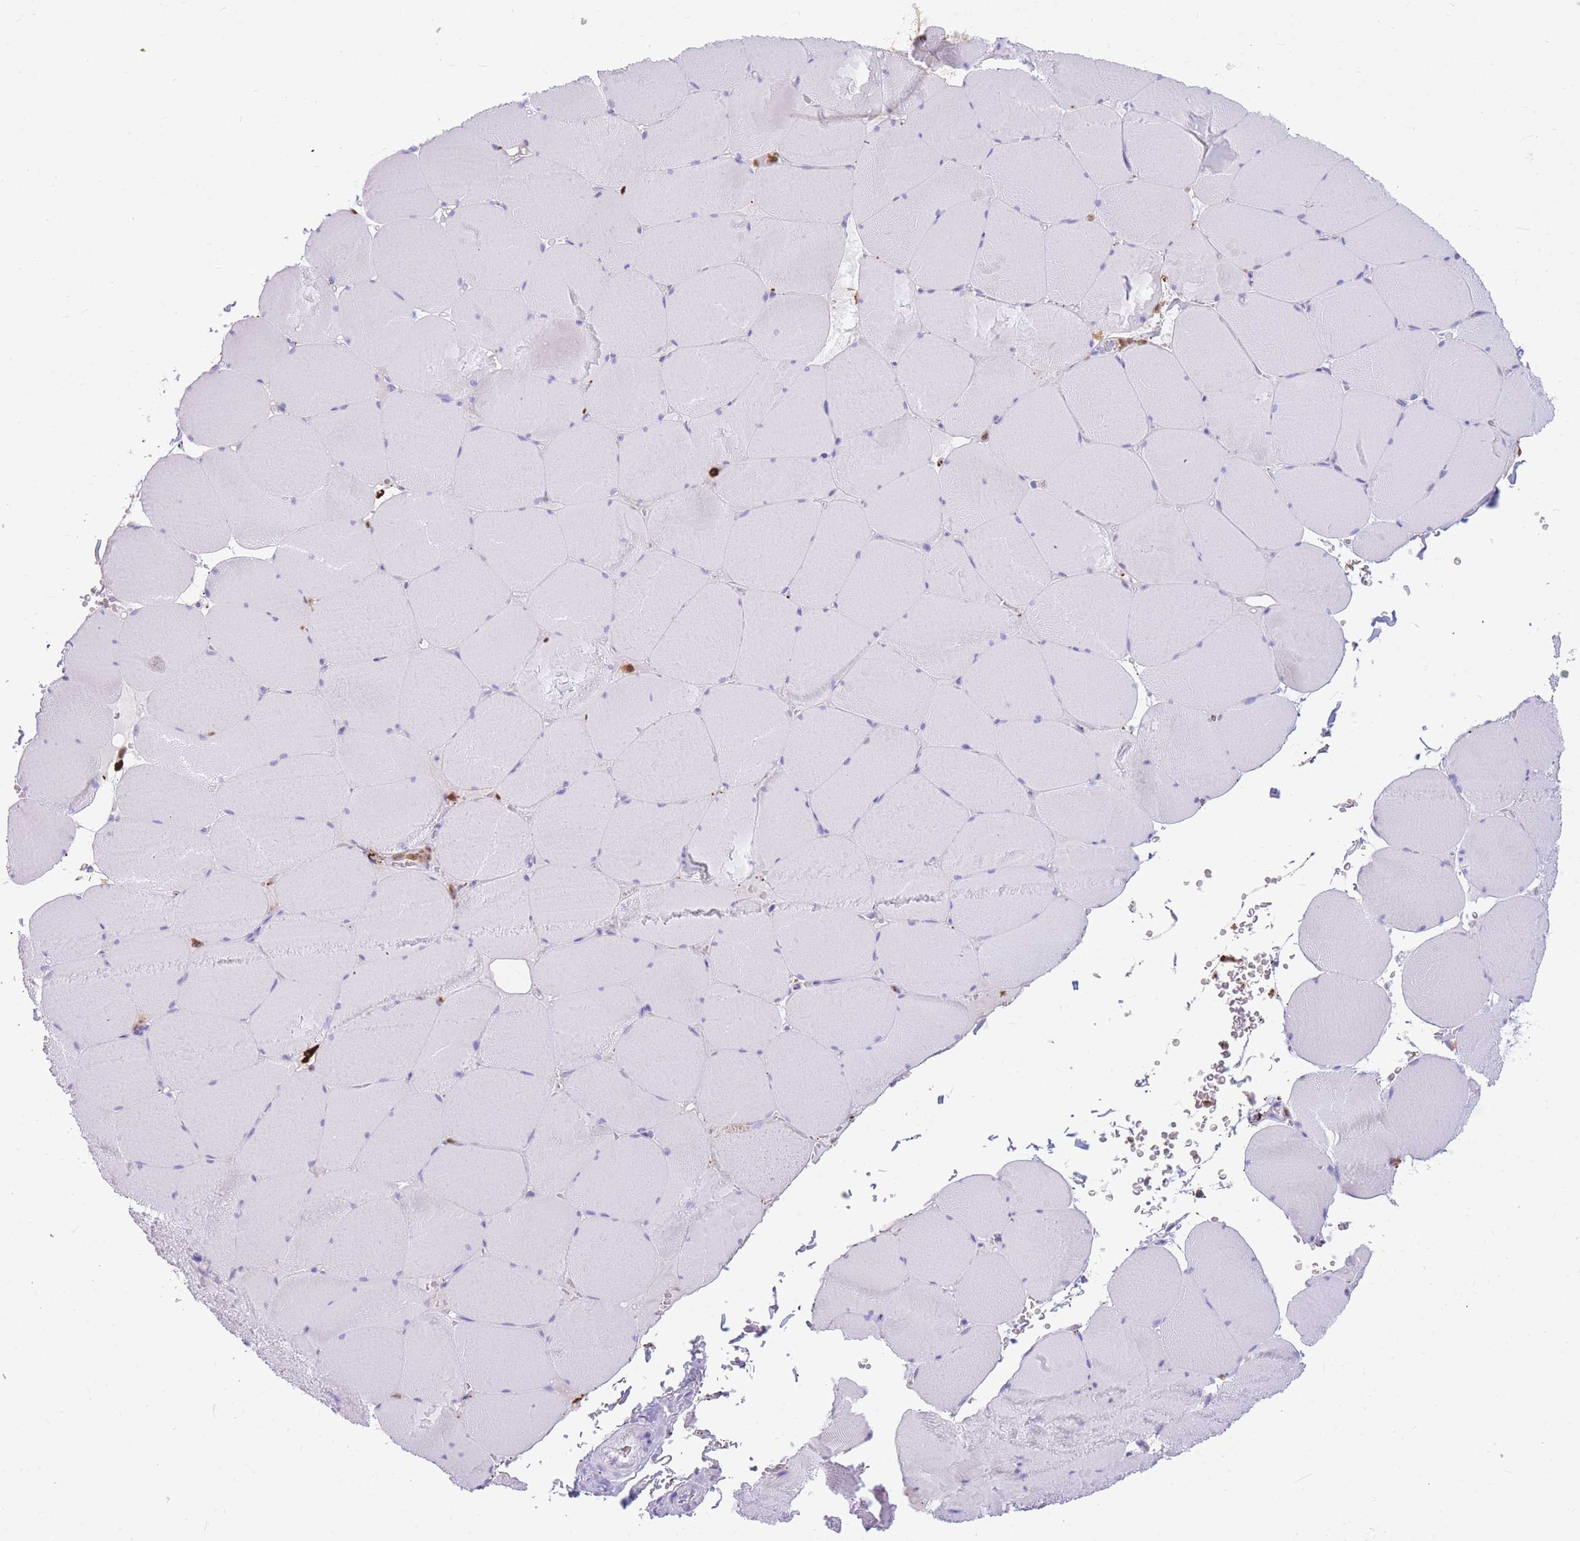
{"staining": {"intensity": "negative", "quantity": "none", "location": "none"}, "tissue": "skeletal muscle", "cell_type": "Myocytes", "image_type": "normal", "snomed": [{"axis": "morphology", "description": "Normal tissue, NOS"}, {"axis": "topography", "description": "Skeletal muscle"}, {"axis": "topography", "description": "Head-Neck"}], "caption": "Immunohistochemistry (IHC) of normal skeletal muscle shows no positivity in myocytes.", "gene": "TPSAB1", "patient": {"sex": "male", "age": 66}}